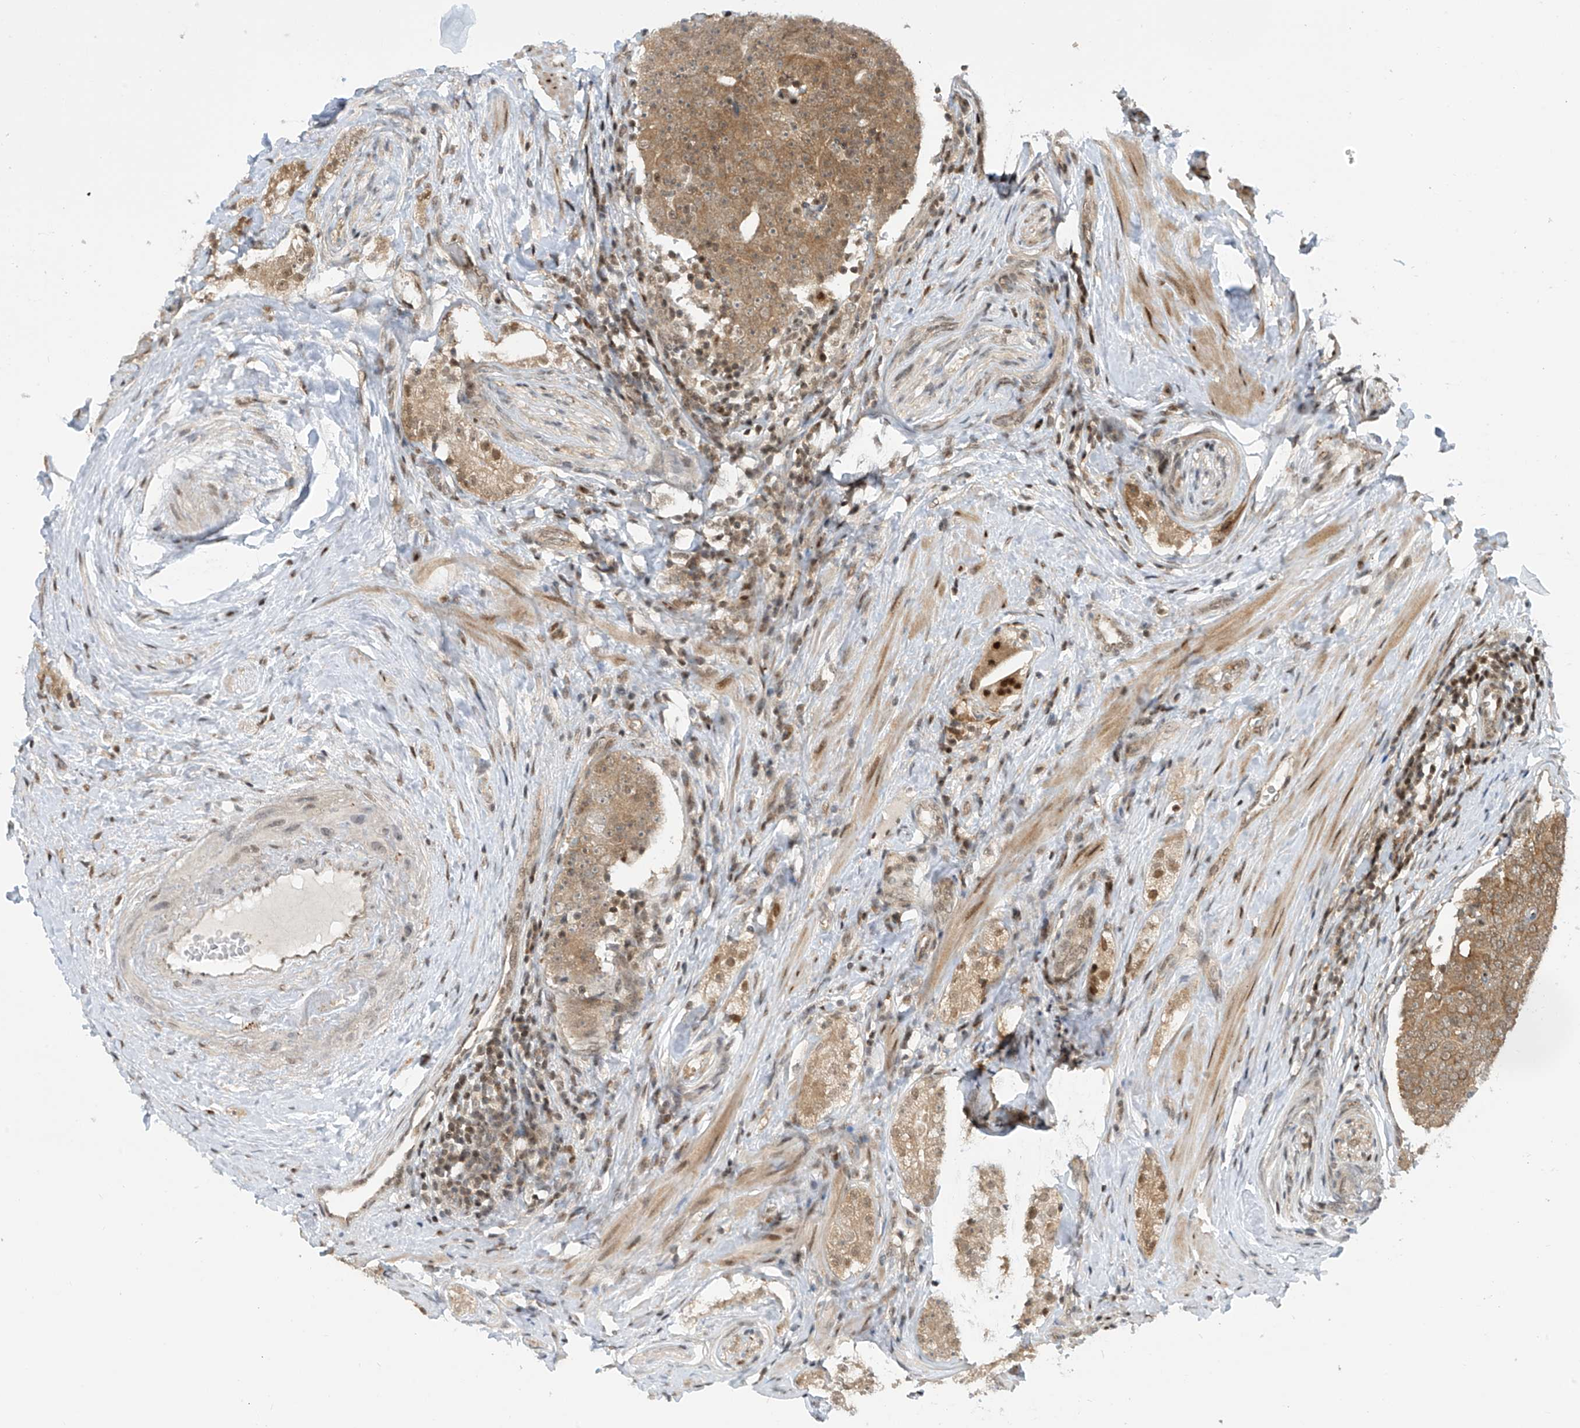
{"staining": {"intensity": "moderate", "quantity": ">75%", "location": "cytoplasmic/membranous,nuclear"}, "tissue": "prostate cancer", "cell_type": "Tumor cells", "image_type": "cancer", "snomed": [{"axis": "morphology", "description": "Adenocarcinoma, High grade"}, {"axis": "topography", "description": "Prostate"}], "caption": "Moderate cytoplasmic/membranous and nuclear positivity for a protein is identified in about >75% of tumor cells of adenocarcinoma (high-grade) (prostate) using immunohistochemistry (IHC).", "gene": "LAGE3", "patient": {"sex": "male", "age": 56}}